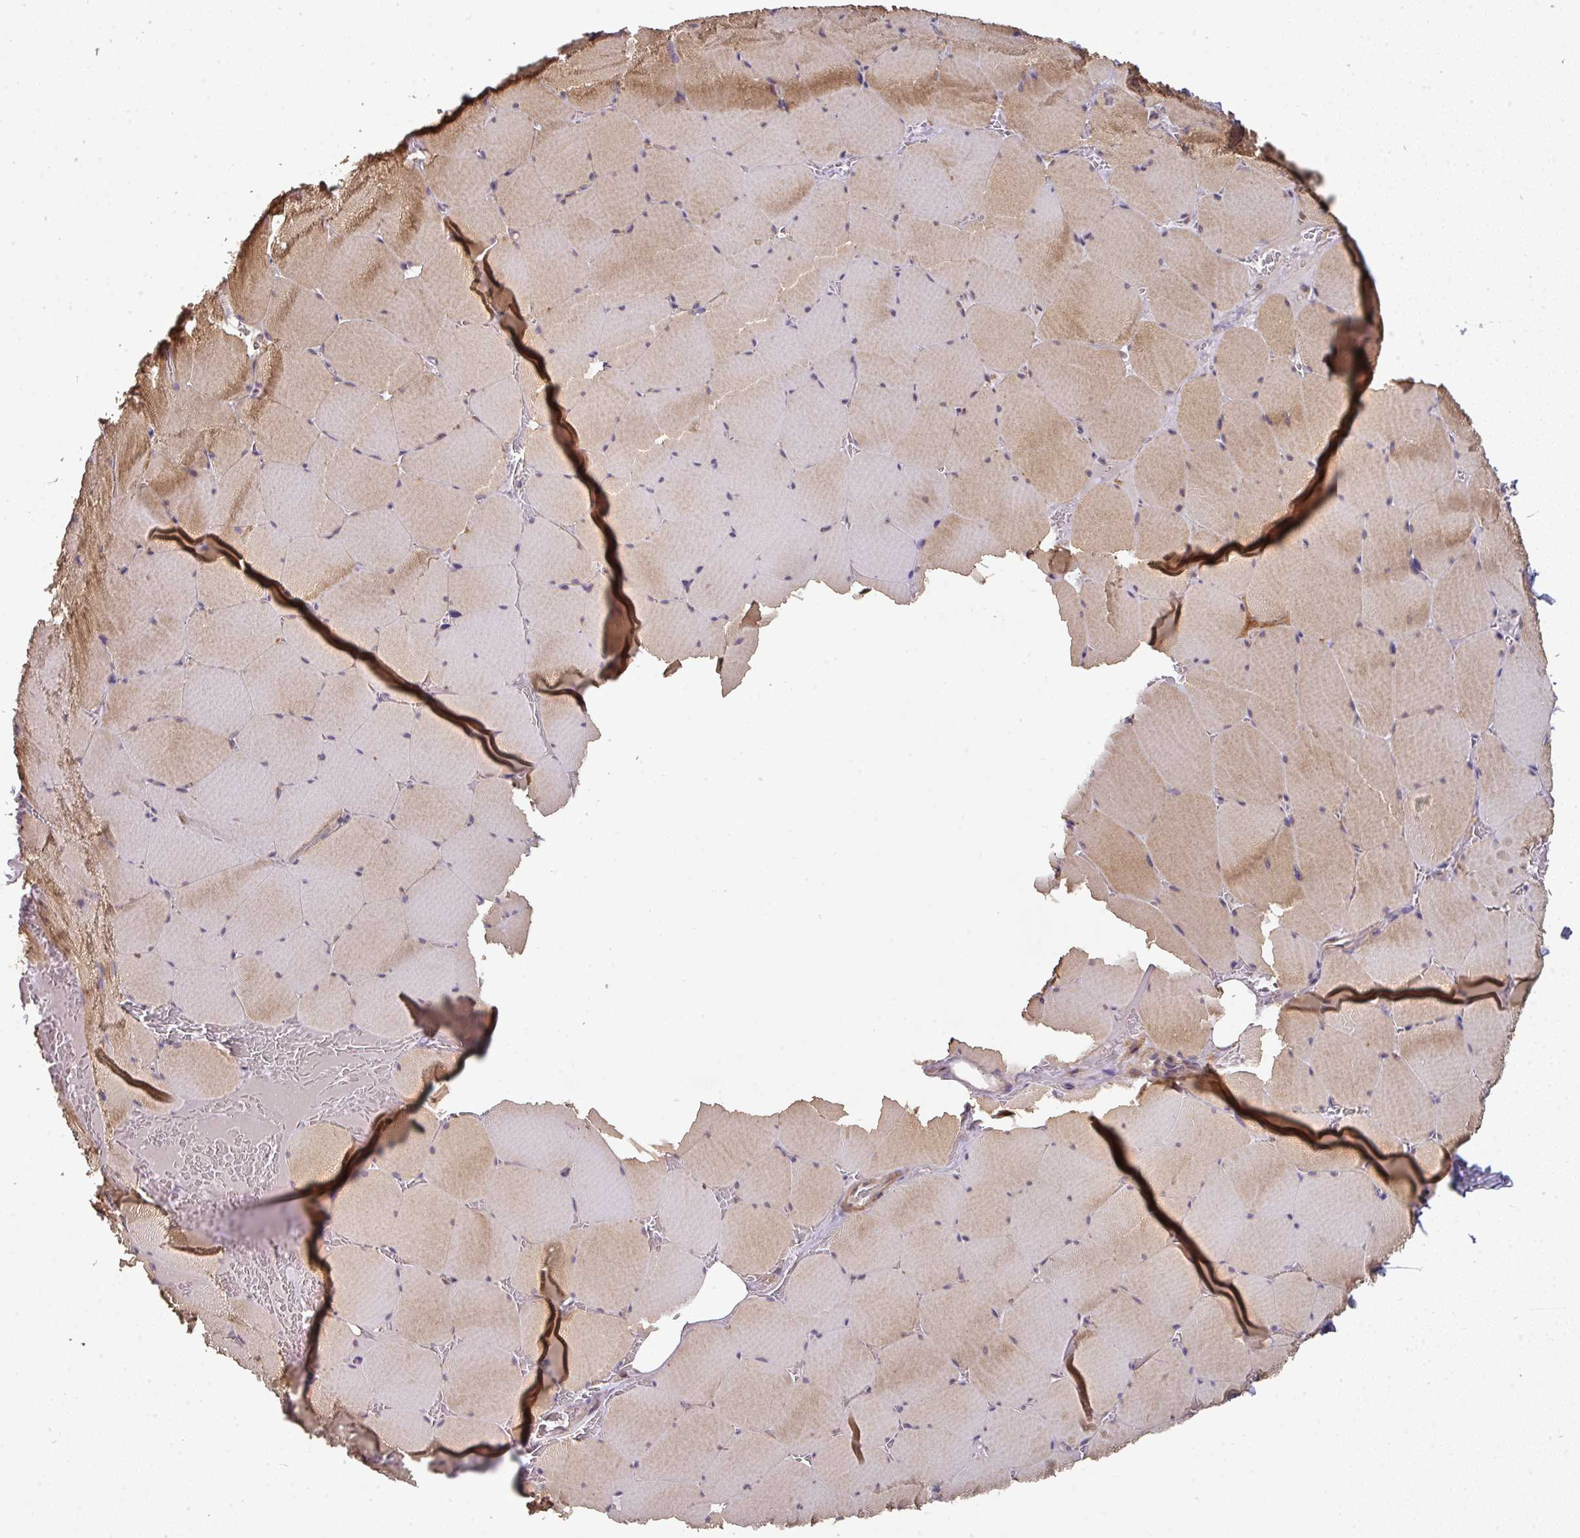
{"staining": {"intensity": "weak", "quantity": "25%-75%", "location": "cytoplasmic/membranous"}, "tissue": "skeletal muscle", "cell_type": "Myocytes", "image_type": "normal", "snomed": [{"axis": "morphology", "description": "Normal tissue, NOS"}, {"axis": "topography", "description": "Skeletal muscle"}, {"axis": "topography", "description": "Head-Neck"}], "caption": "Immunohistochemical staining of normal human skeletal muscle demonstrates weak cytoplasmic/membranous protein expression in about 25%-75% of myocytes. (DAB (3,3'-diaminobenzidine) = brown stain, brightfield microscopy at high magnification).", "gene": "ACVR2B", "patient": {"sex": "male", "age": 66}}